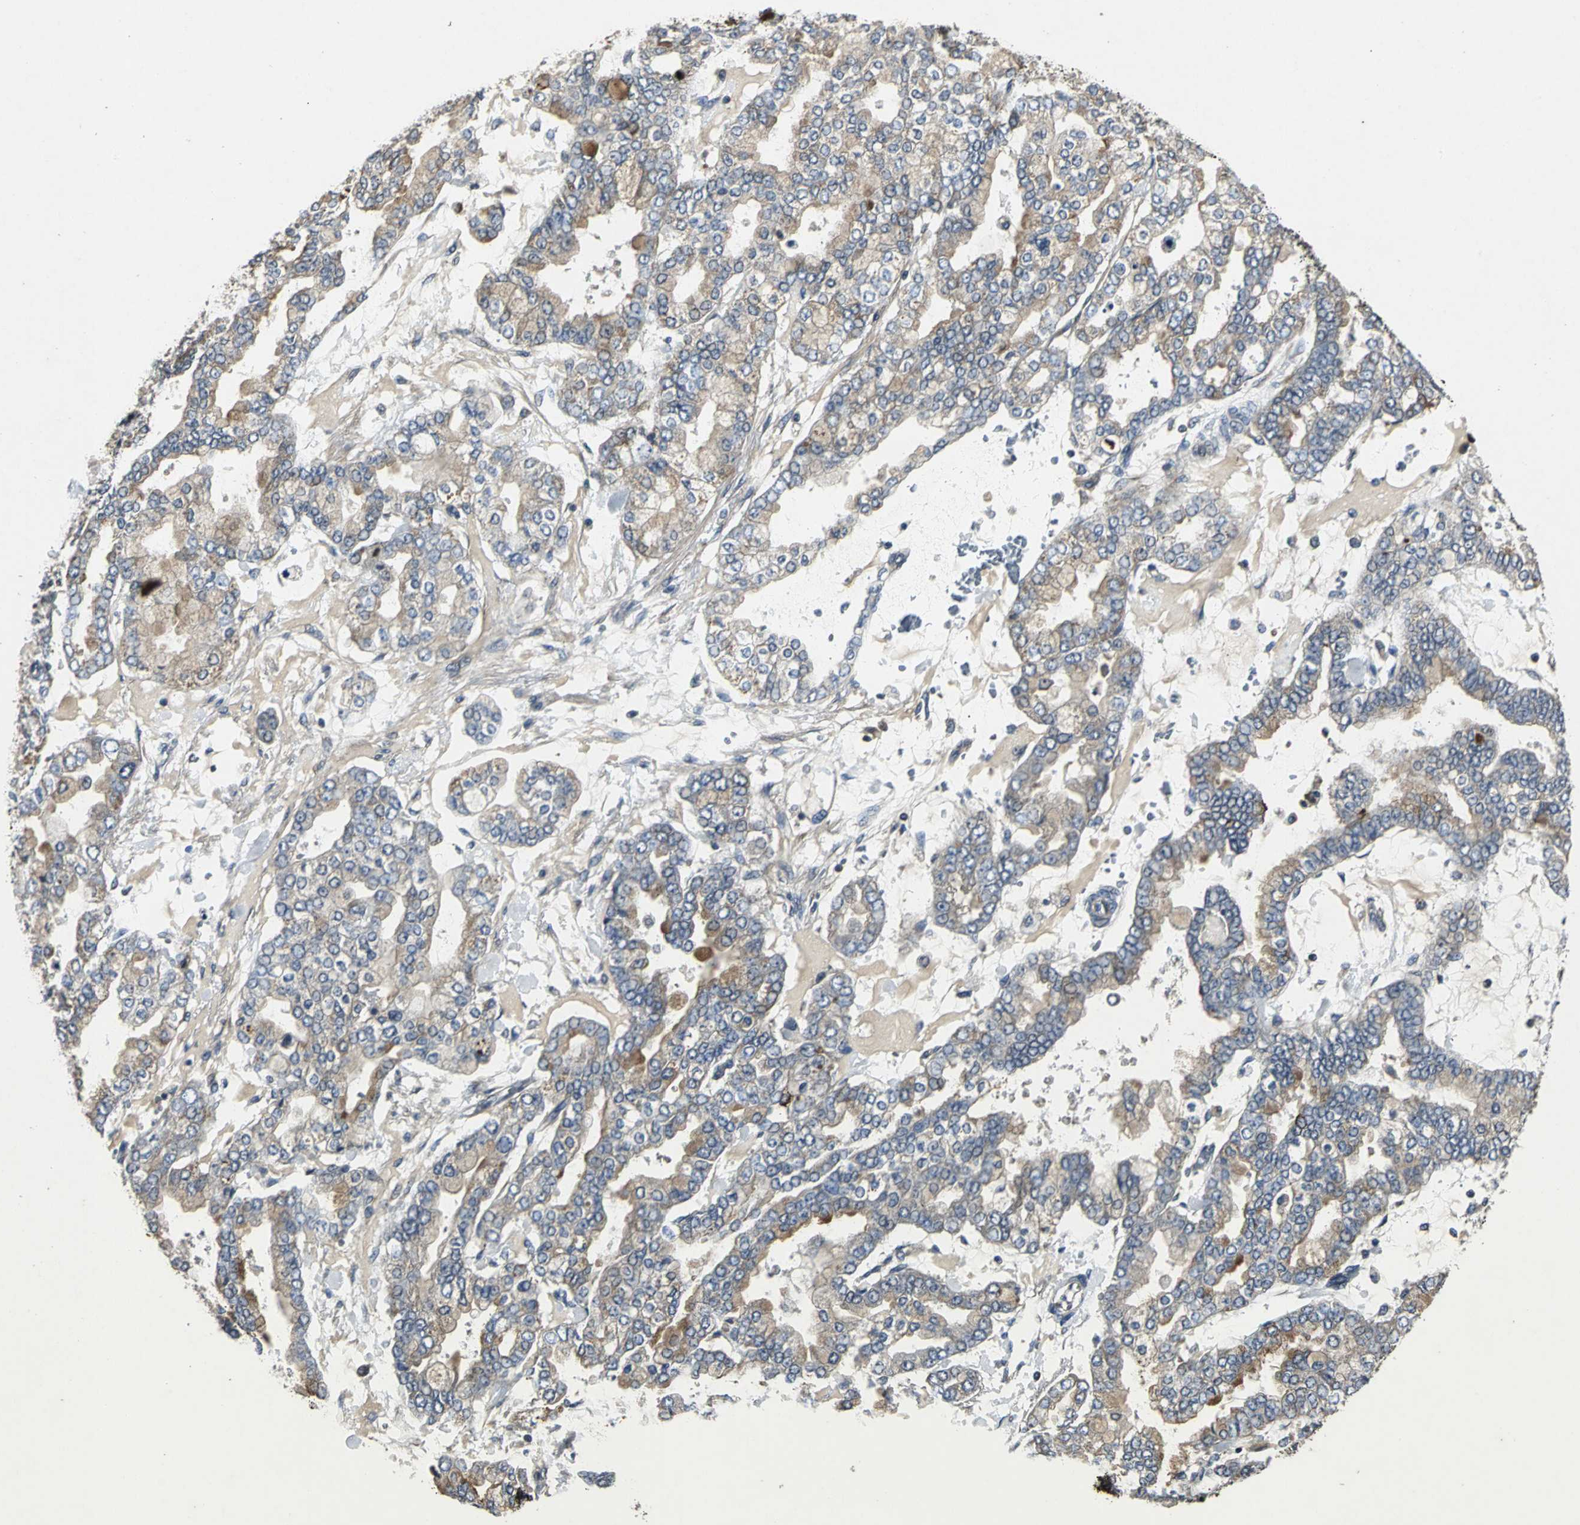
{"staining": {"intensity": "moderate", "quantity": ">75%", "location": "cytoplasmic/membranous"}, "tissue": "stomach cancer", "cell_type": "Tumor cells", "image_type": "cancer", "snomed": [{"axis": "morphology", "description": "Normal tissue, NOS"}, {"axis": "morphology", "description": "Adenocarcinoma, NOS"}, {"axis": "topography", "description": "Stomach, upper"}, {"axis": "topography", "description": "Stomach"}], "caption": "This photomicrograph exhibits stomach cancer stained with immunohistochemistry to label a protein in brown. The cytoplasmic/membranous of tumor cells show moderate positivity for the protein. Nuclei are counter-stained blue.", "gene": "IRF3", "patient": {"sex": "male", "age": 76}}